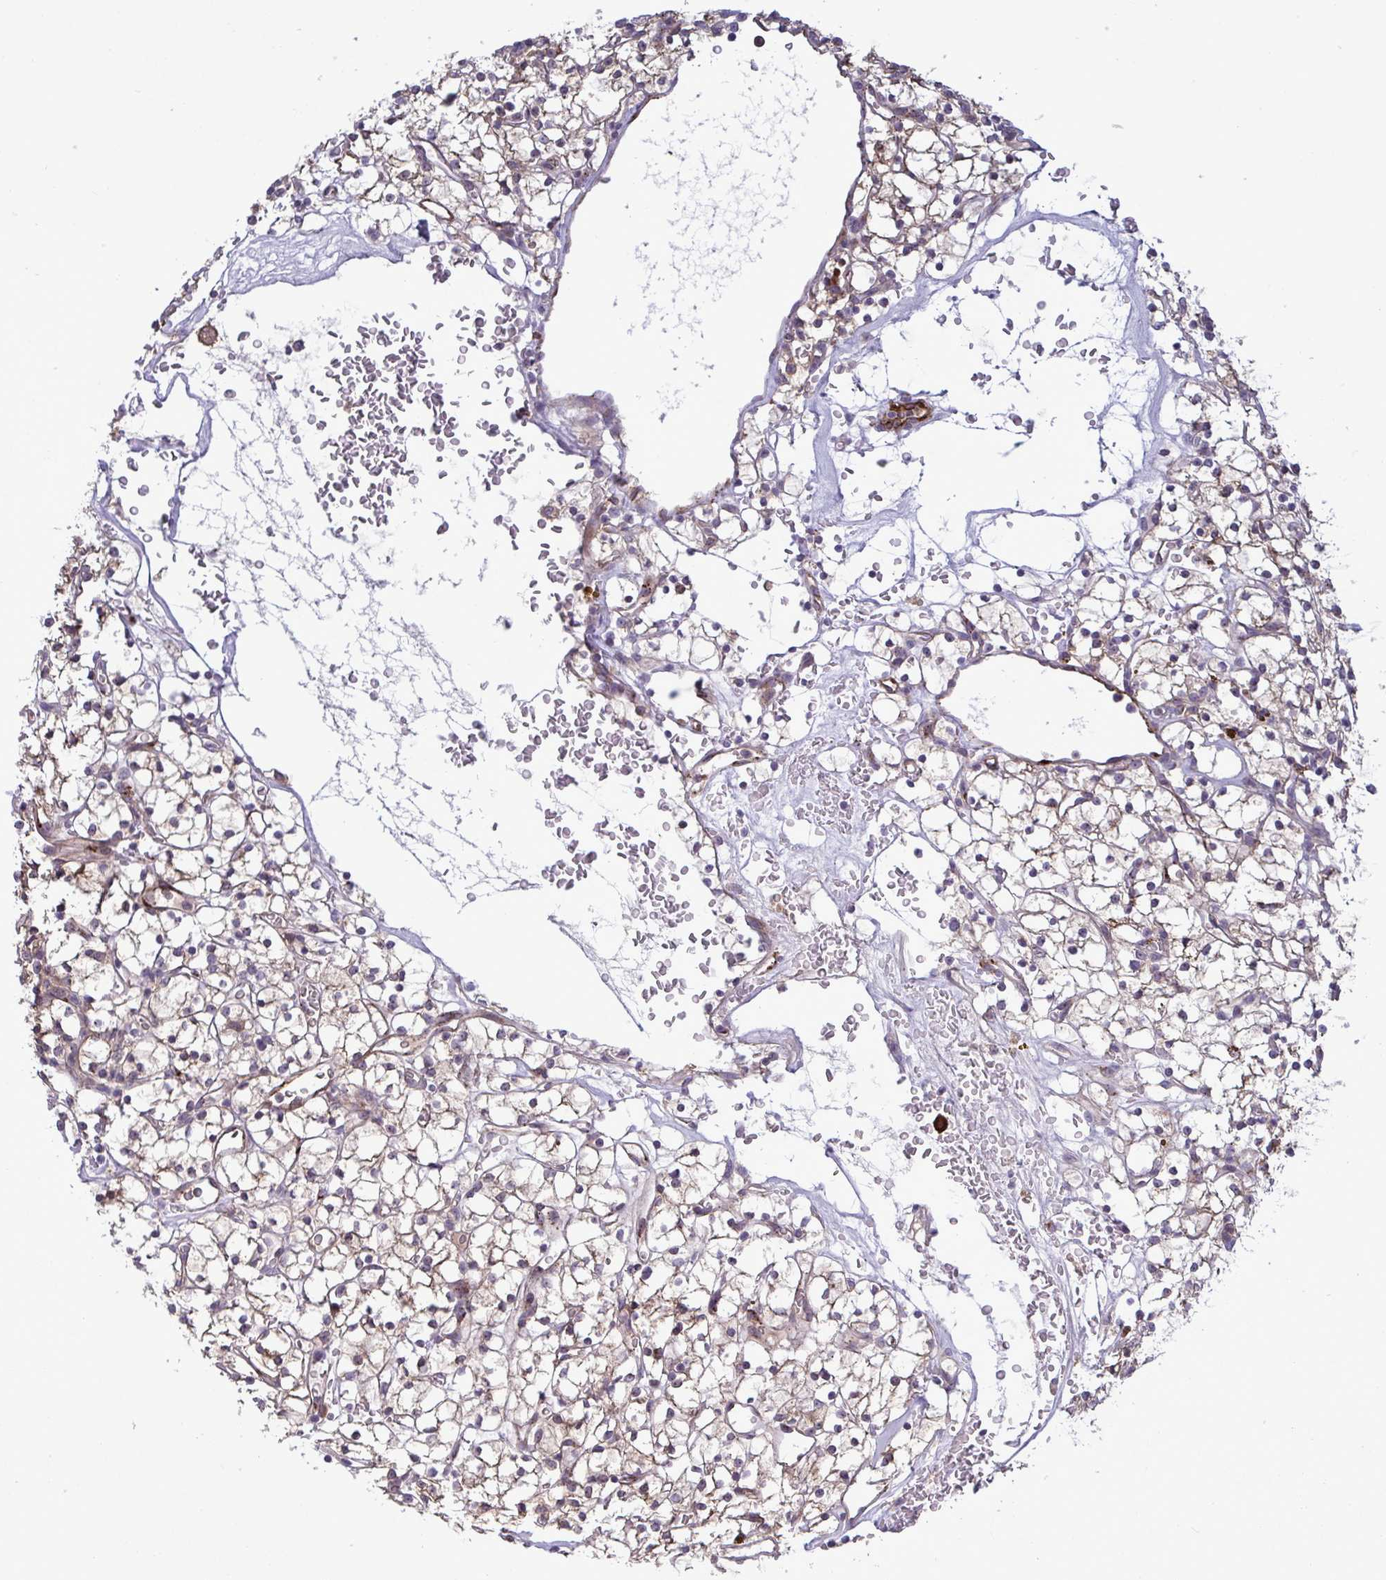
{"staining": {"intensity": "weak", "quantity": ">75%", "location": "cytoplasmic/membranous"}, "tissue": "renal cancer", "cell_type": "Tumor cells", "image_type": "cancer", "snomed": [{"axis": "morphology", "description": "Adenocarcinoma, NOS"}, {"axis": "topography", "description": "Kidney"}], "caption": "Immunohistochemistry (IHC) of adenocarcinoma (renal) demonstrates low levels of weak cytoplasmic/membranous positivity in approximately >75% of tumor cells. The protein is stained brown, and the nuclei are stained in blue (DAB (3,3'-diaminobenzidine) IHC with brightfield microscopy, high magnification).", "gene": "CD101", "patient": {"sex": "female", "age": 64}}